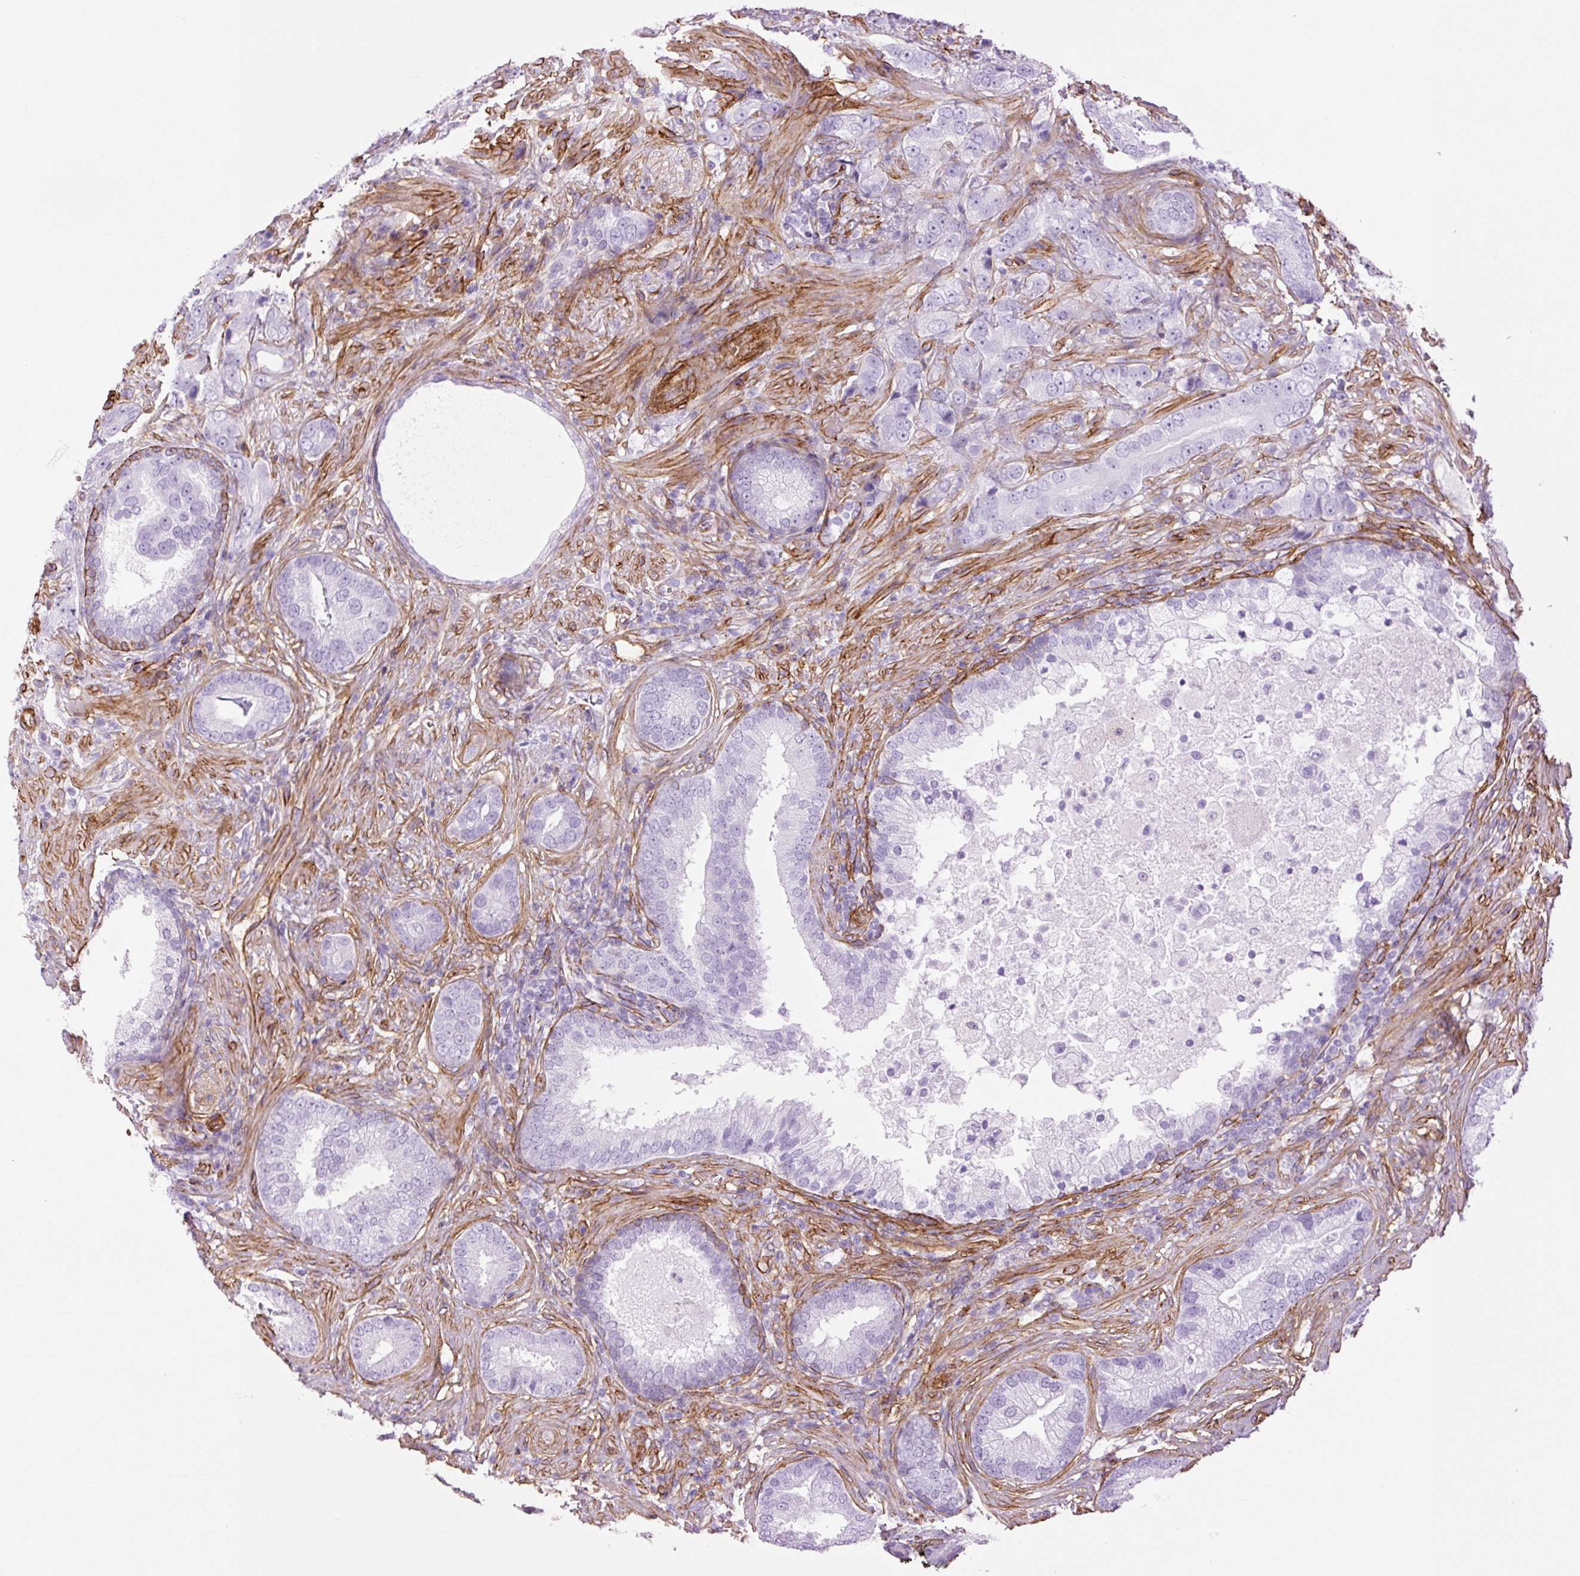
{"staining": {"intensity": "negative", "quantity": "none", "location": "none"}, "tissue": "prostate cancer", "cell_type": "Tumor cells", "image_type": "cancer", "snomed": [{"axis": "morphology", "description": "Adenocarcinoma, High grade"}, {"axis": "topography", "description": "Prostate"}], "caption": "Tumor cells show no significant expression in prostate cancer (adenocarcinoma (high-grade)).", "gene": "CAV1", "patient": {"sex": "male", "age": 55}}